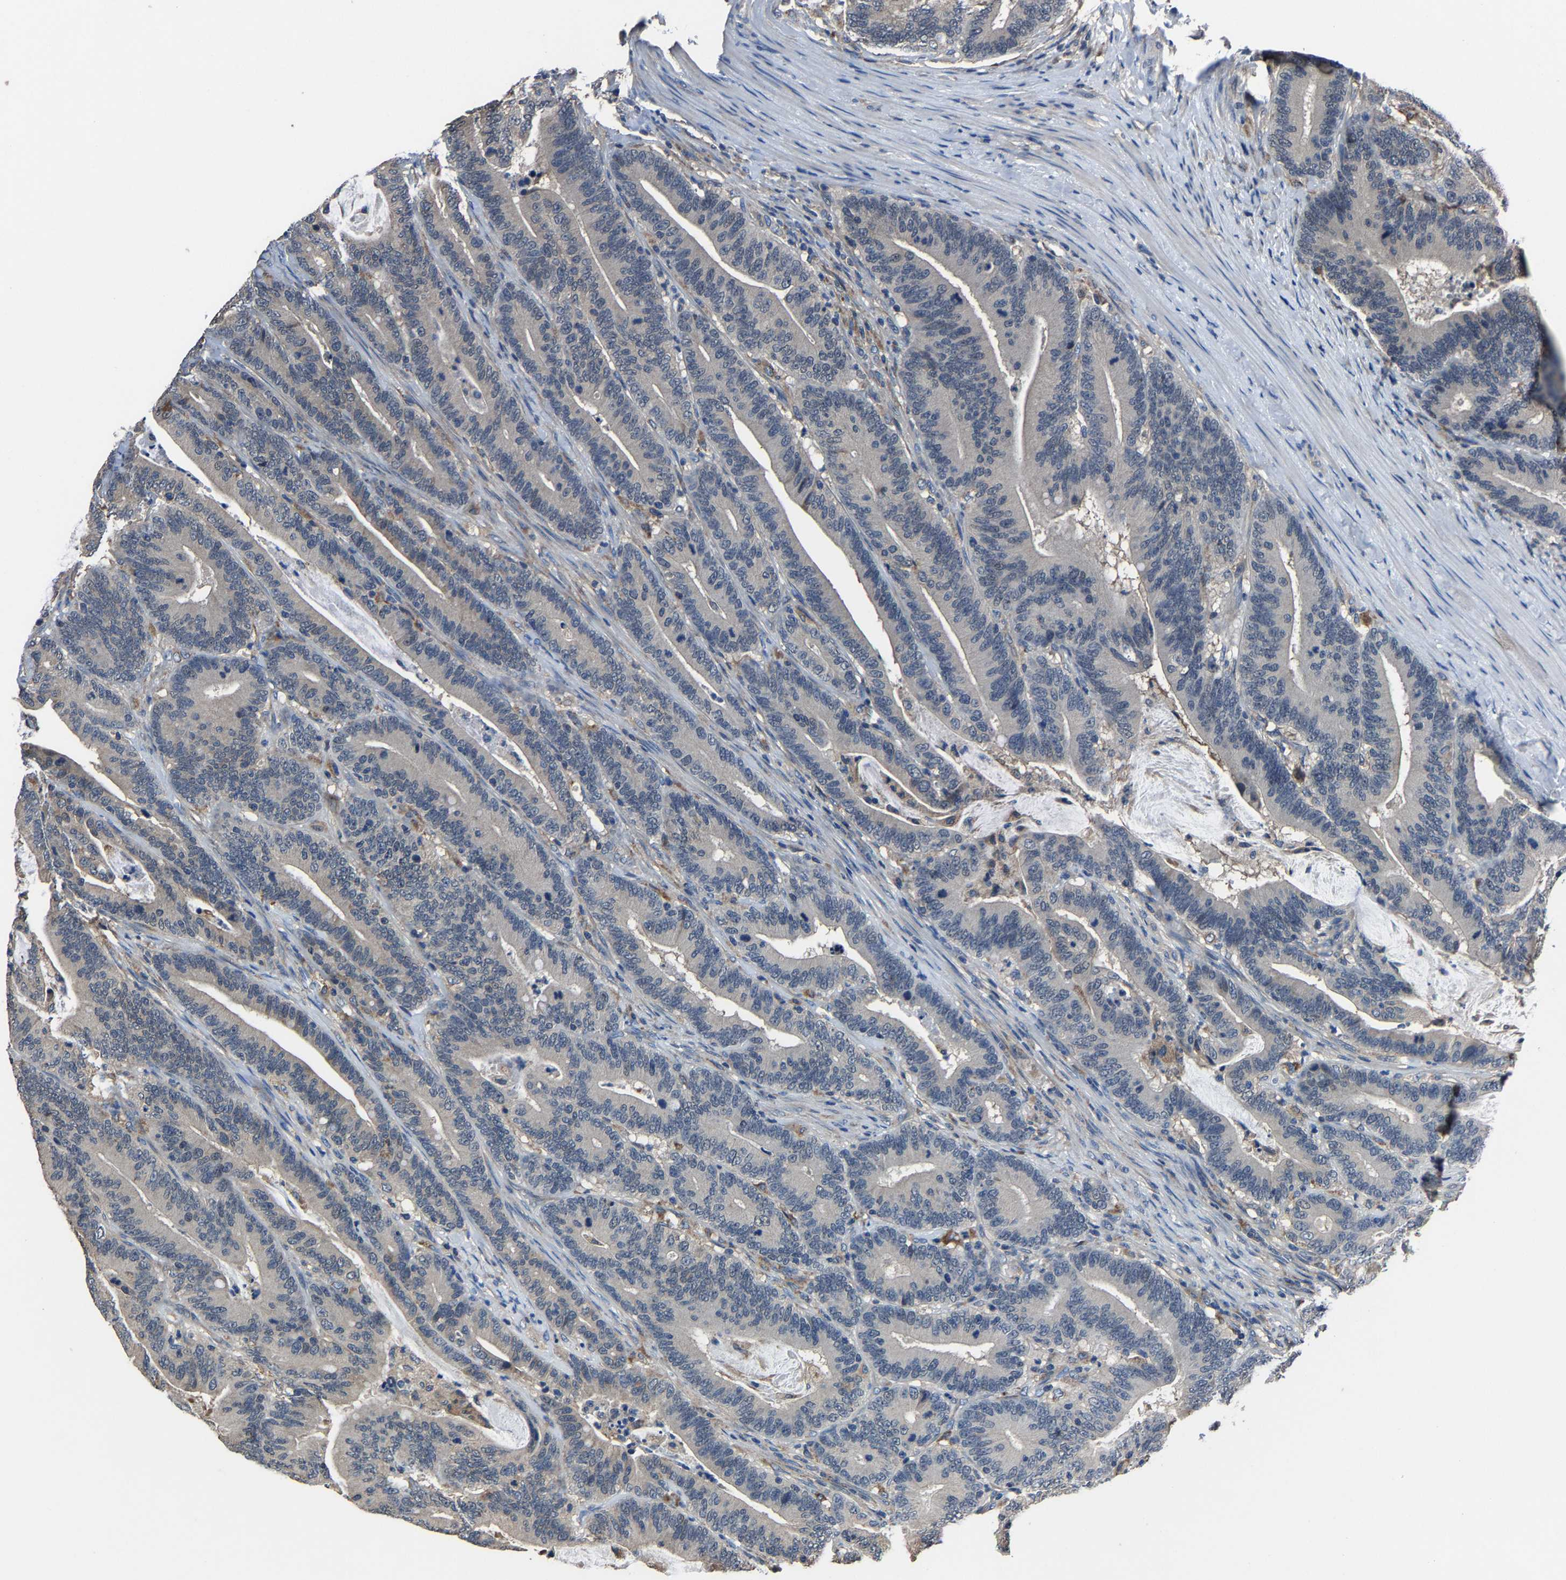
{"staining": {"intensity": "negative", "quantity": "none", "location": "none"}, "tissue": "colorectal cancer", "cell_type": "Tumor cells", "image_type": "cancer", "snomed": [{"axis": "morphology", "description": "Adenocarcinoma, NOS"}, {"axis": "topography", "description": "Colon"}], "caption": "IHC micrograph of neoplastic tissue: human adenocarcinoma (colorectal) stained with DAB reveals no significant protein positivity in tumor cells. (DAB immunohistochemistry with hematoxylin counter stain).", "gene": "STRBP", "patient": {"sex": "female", "age": 66}}